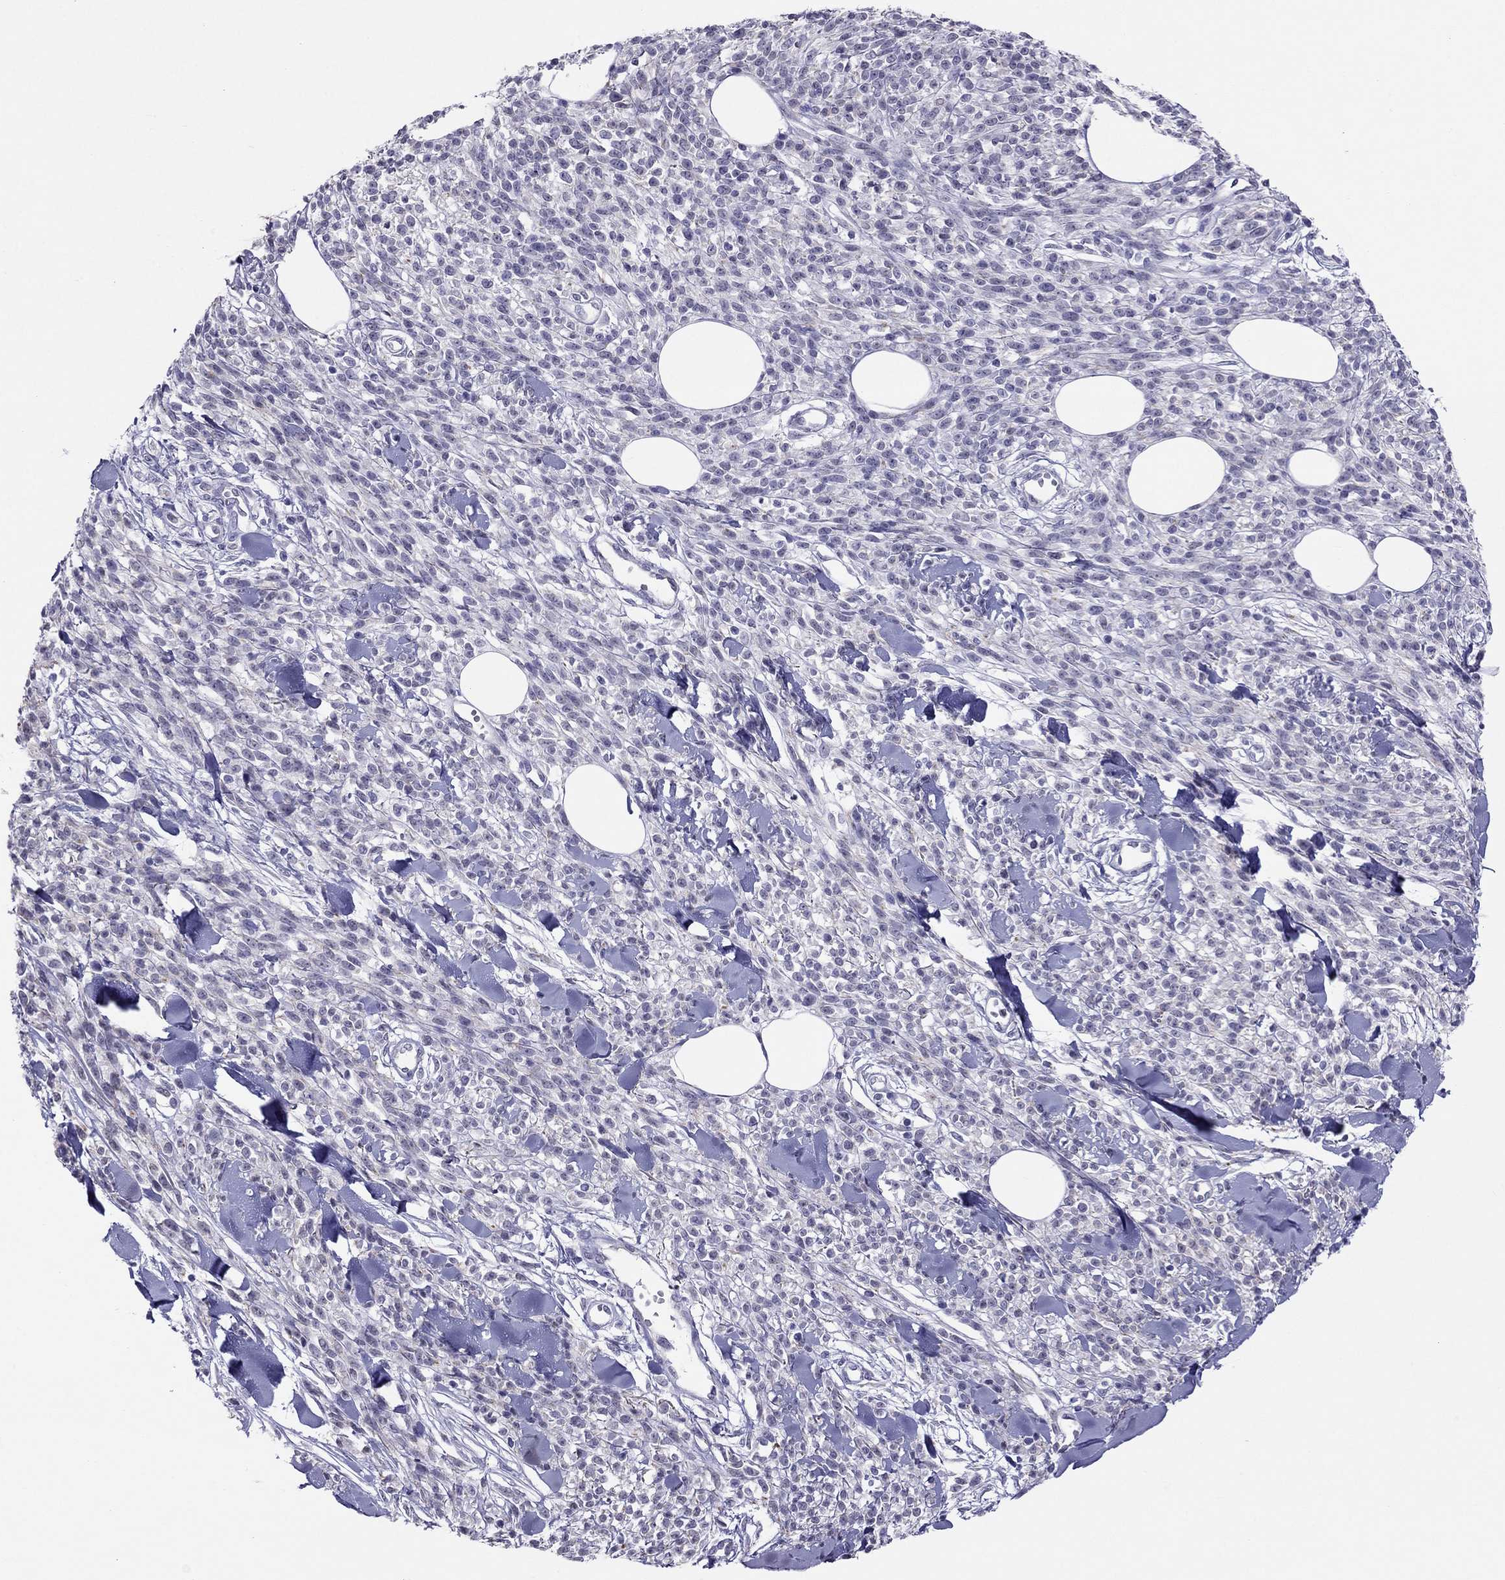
{"staining": {"intensity": "negative", "quantity": "none", "location": "none"}, "tissue": "melanoma", "cell_type": "Tumor cells", "image_type": "cancer", "snomed": [{"axis": "morphology", "description": "Malignant melanoma, NOS"}, {"axis": "topography", "description": "Skin"}, {"axis": "topography", "description": "Skin of trunk"}], "caption": "Tumor cells are negative for brown protein staining in malignant melanoma.", "gene": "CROCC2", "patient": {"sex": "male", "age": 74}}